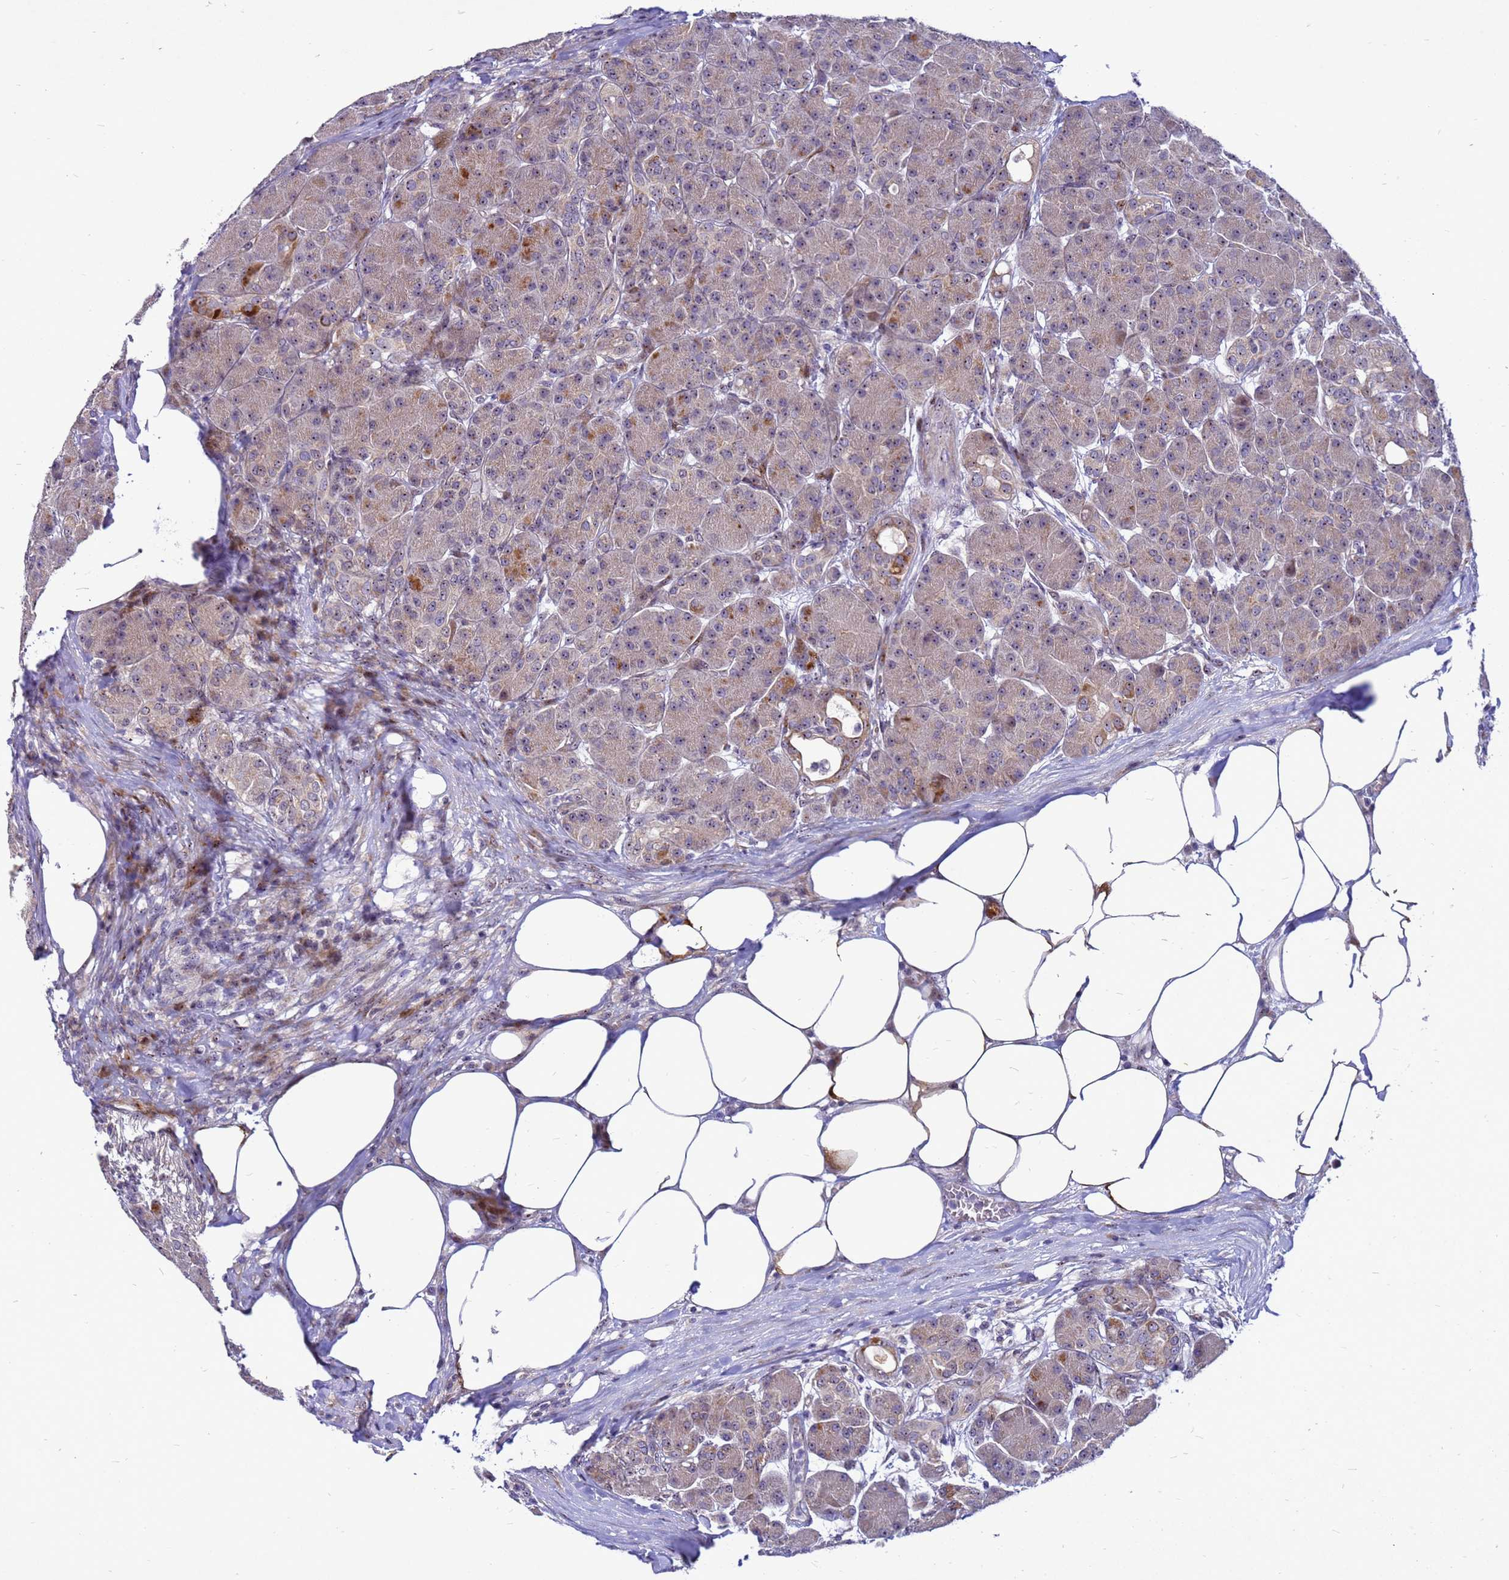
{"staining": {"intensity": "moderate", "quantity": "25%-75%", "location": "cytoplasmic/membranous"}, "tissue": "pancreas", "cell_type": "Exocrine glandular cells", "image_type": "normal", "snomed": [{"axis": "morphology", "description": "Normal tissue, NOS"}, {"axis": "topography", "description": "Pancreas"}], "caption": "Immunohistochemistry (IHC) staining of benign pancreas, which reveals medium levels of moderate cytoplasmic/membranous expression in approximately 25%-75% of exocrine glandular cells indicating moderate cytoplasmic/membranous protein staining. The staining was performed using DAB (3,3'-diaminobenzidine) (brown) for protein detection and nuclei were counterstained in hematoxylin (blue).", "gene": "RSPO1", "patient": {"sex": "male", "age": 63}}